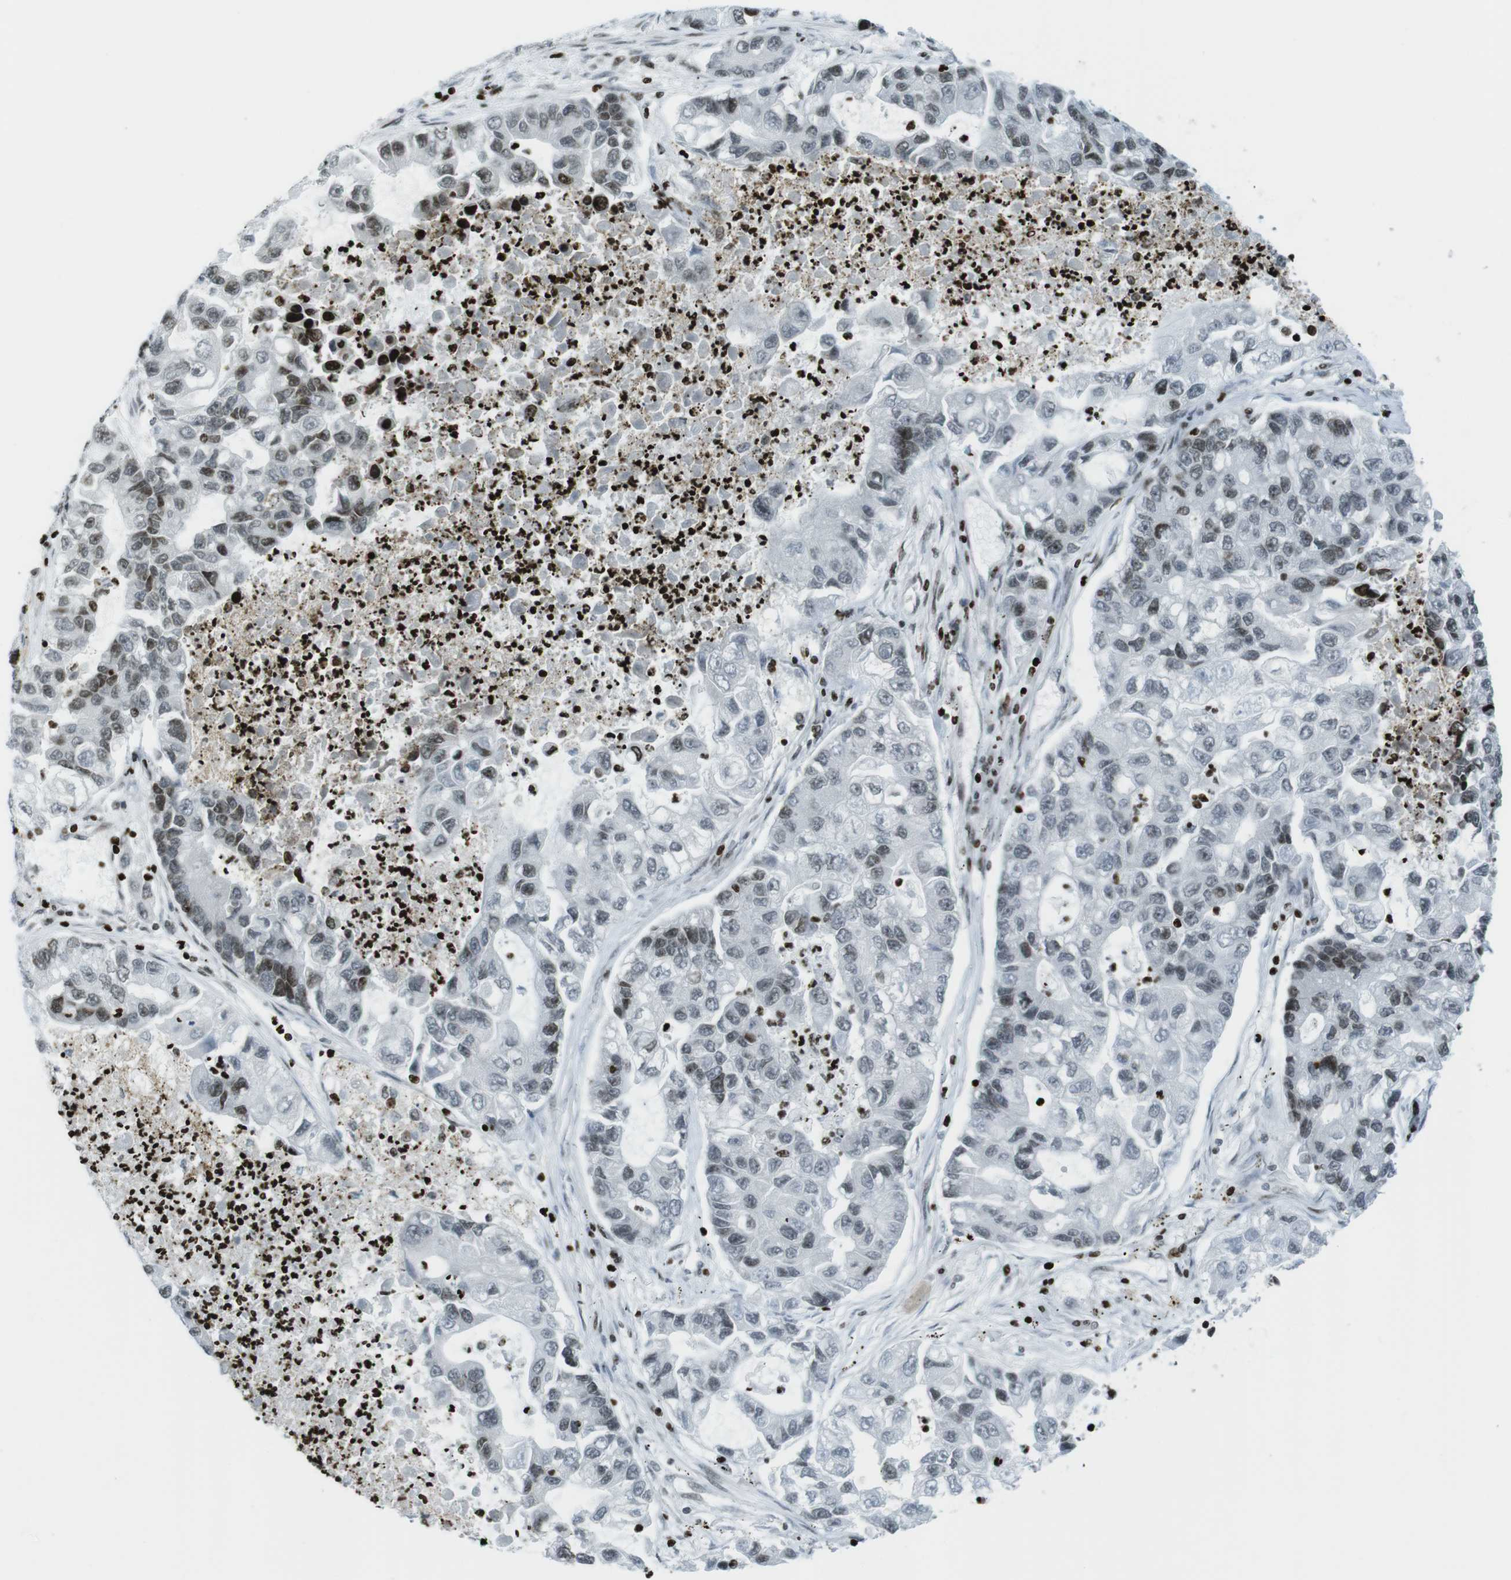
{"staining": {"intensity": "moderate", "quantity": "<25%", "location": "nuclear"}, "tissue": "lung cancer", "cell_type": "Tumor cells", "image_type": "cancer", "snomed": [{"axis": "morphology", "description": "Adenocarcinoma, NOS"}, {"axis": "topography", "description": "Lung"}], "caption": "The image shows staining of lung adenocarcinoma, revealing moderate nuclear protein expression (brown color) within tumor cells.", "gene": "H2AC8", "patient": {"sex": "female", "age": 51}}